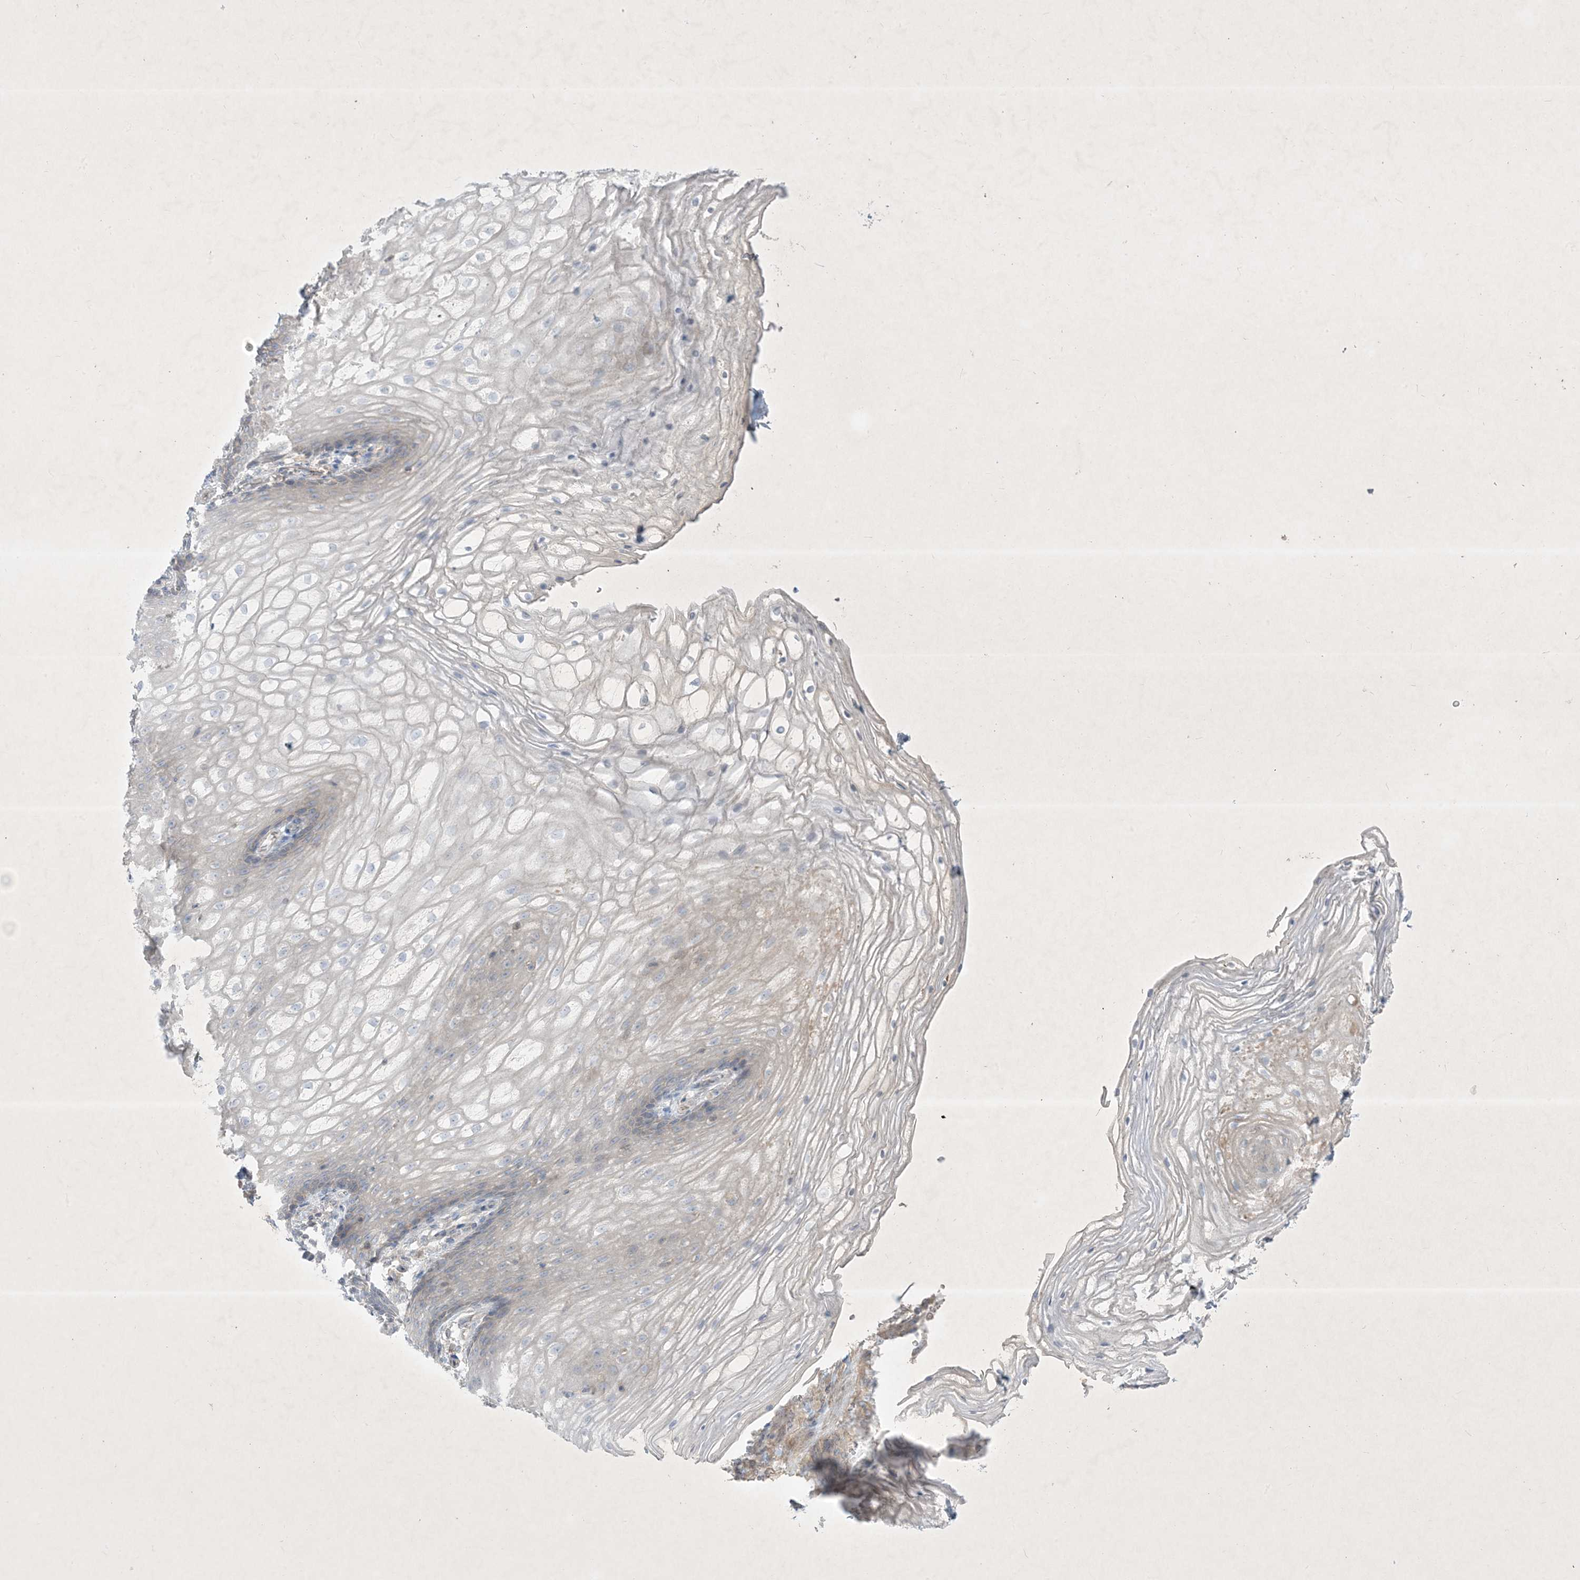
{"staining": {"intensity": "negative", "quantity": "none", "location": "none"}, "tissue": "vagina", "cell_type": "Squamous epithelial cells", "image_type": "normal", "snomed": [{"axis": "morphology", "description": "Normal tissue, NOS"}, {"axis": "topography", "description": "Vagina"}], "caption": "Squamous epithelial cells are negative for protein expression in unremarkable human vagina.", "gene": "PLEKHA3", "patient": {"sex": "female", "age": 60}}